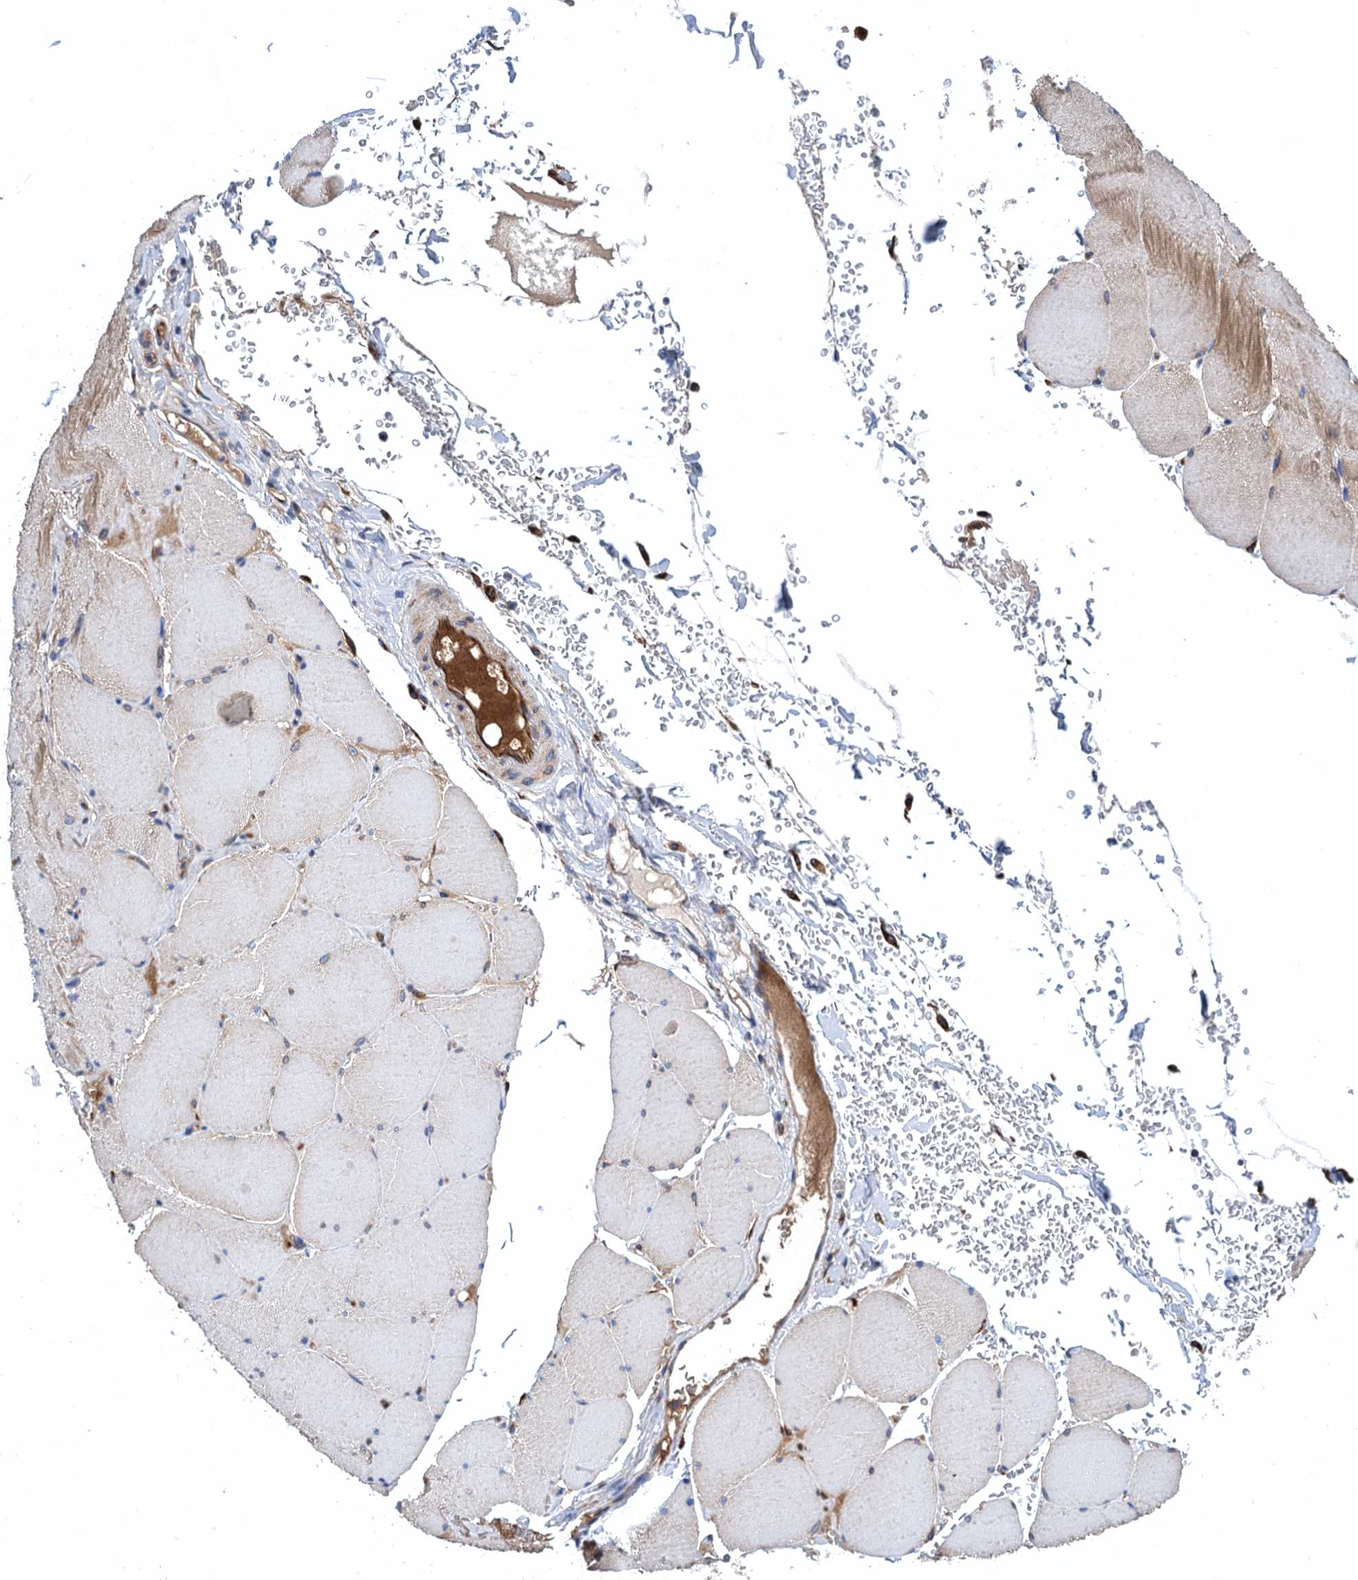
{"staining": {"intensity": "weak", "quantity": "25%-75%", "location": "cytoplasmic/membranous"}, "tissue": "skeletal muscle", "cell_type": "Myocytes", "image_type": "normal", "snomed": [{"axis": "morphology", "description": "Normal tissue, NOS"}, {"axis": "topography", "description": "Skeletal muscle"}, {"axis": "topography", "description": "Head-Neck"}], "caption": "A micrograph showing weak cytoplasmic/membranous expression in approximately 25%-75% of myocytes in normal skeletal muscle, as visualized by brown immunohistochemical staining.", "gene": "CNNM1", "patient": {"sex": "male", "age": 66}}